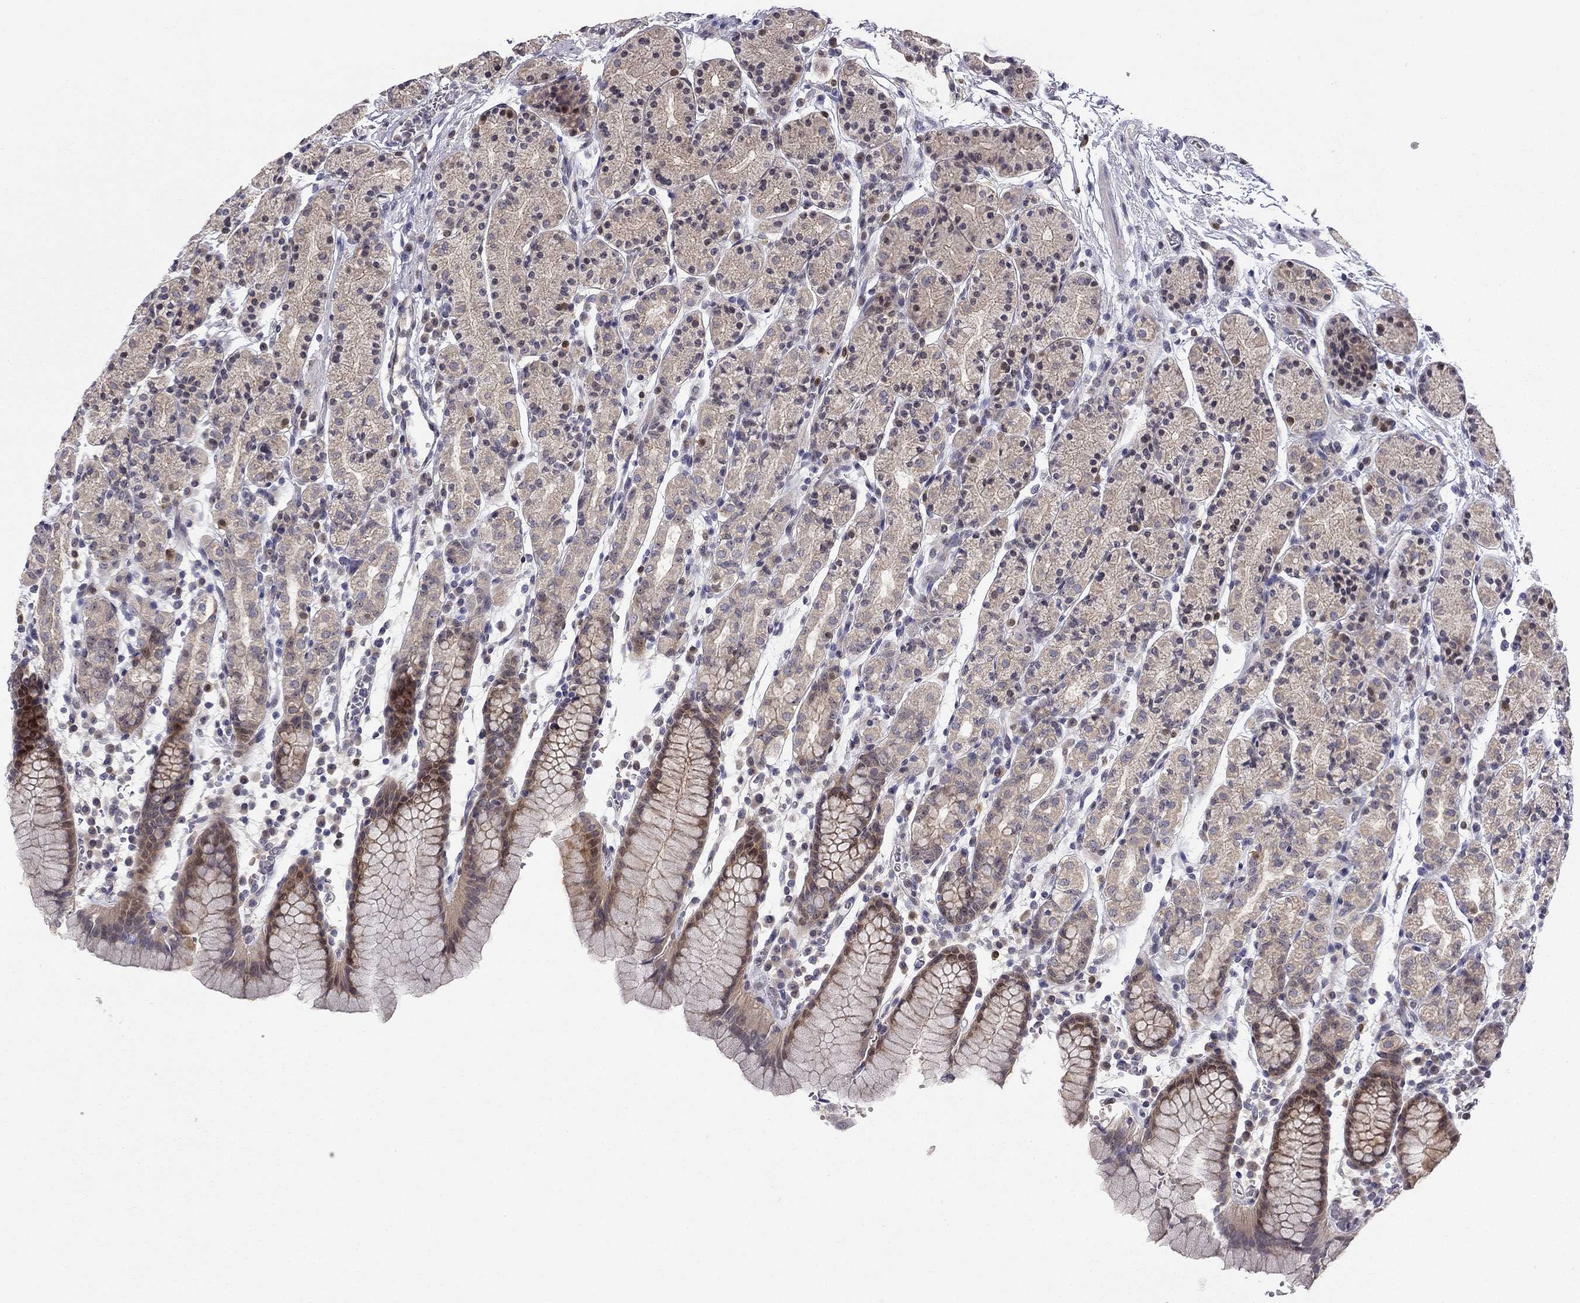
{"staining": {"intensity": "moderate", "quantity": "<25%", "location": "cytoplasmic/membranous"}, "tissue": "stomach", "cell_type": "Glandular cells", "image_type": "normal", "snomed": [{"axis": "morphology", "description": "Normal tissue, NOS"}, {"axis": "topography", "description": "Stomach, upper"}, {"axis": "topography", "description": "Stomach"}], "caption": "Immunohistochemistry (IHC) staining of unremarkable stomach, which reveals low levels of moderate cytoplasmic/membranous positivity in about <25% of glandular cells indicating moderate cytoplasmic/membranous protein expression. The staining was performed using DAB (3,3'-diaminobenzidine) (brown) for protein detection and nuclei were counterstained in hematoxylin (blue).", "gene": "STXBP6", "patient": {"sex": "male", "age": 62}}